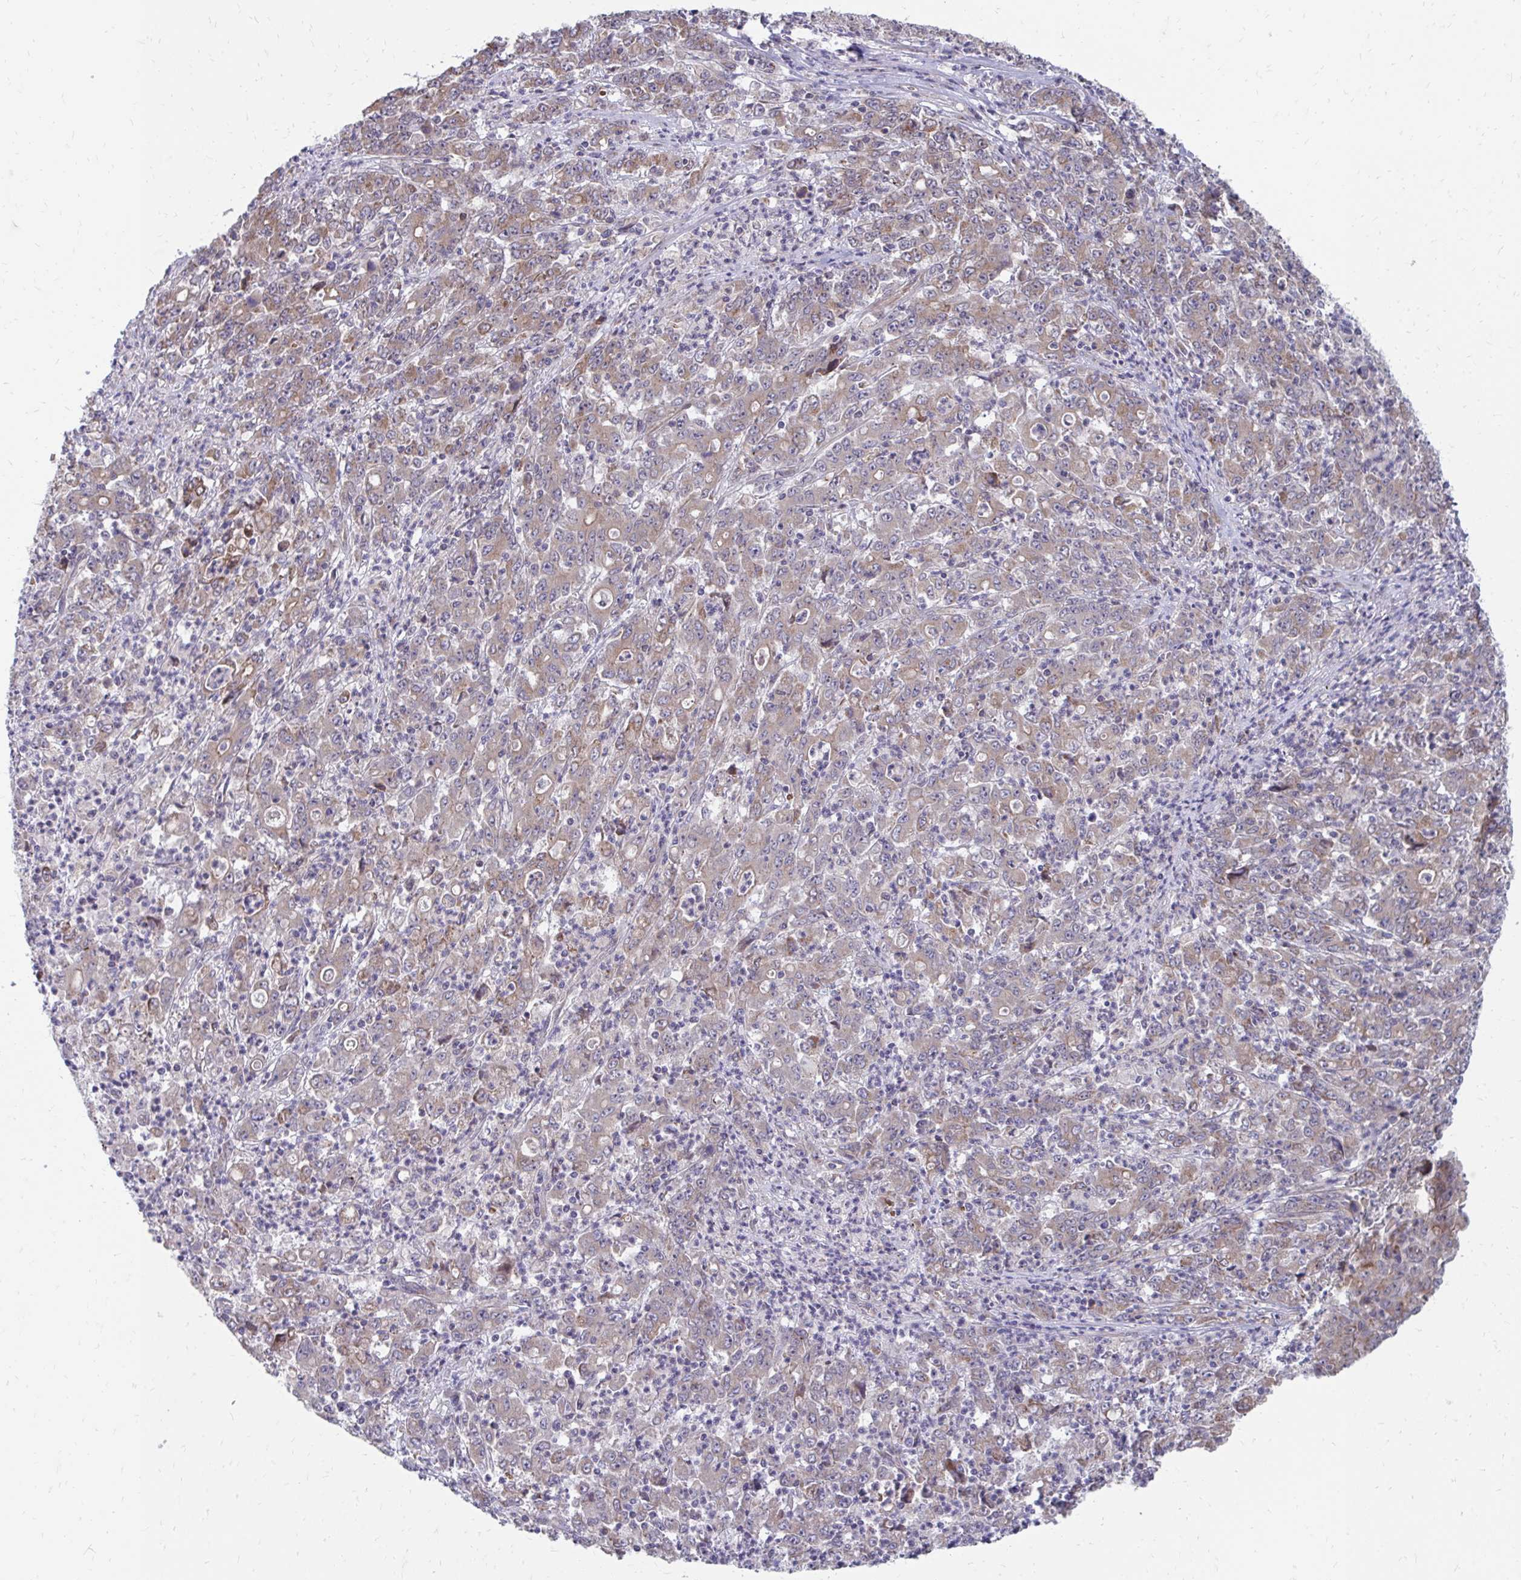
{"staining": {"intensity": "weak", "quantity": ">75%", "location": "cytoplasmic/membranous"}, "tissue": "stomach cancer", "cell_type": "Tumor cells", "image_type": "cancer", "snomed": [{"axis": "morphology", "description": "Adenocarcinoma, NOS"}, {"axis": "topography", "description": "Stomach, lower"}], "caption": "Tumor cells show weak cytoplasmic/membranous positivity in approximately >75% of cells in stomach cancer (adenocarcinoma).", "gene": "ITPR2", "patient": {"sex": "female", "age": 71}}